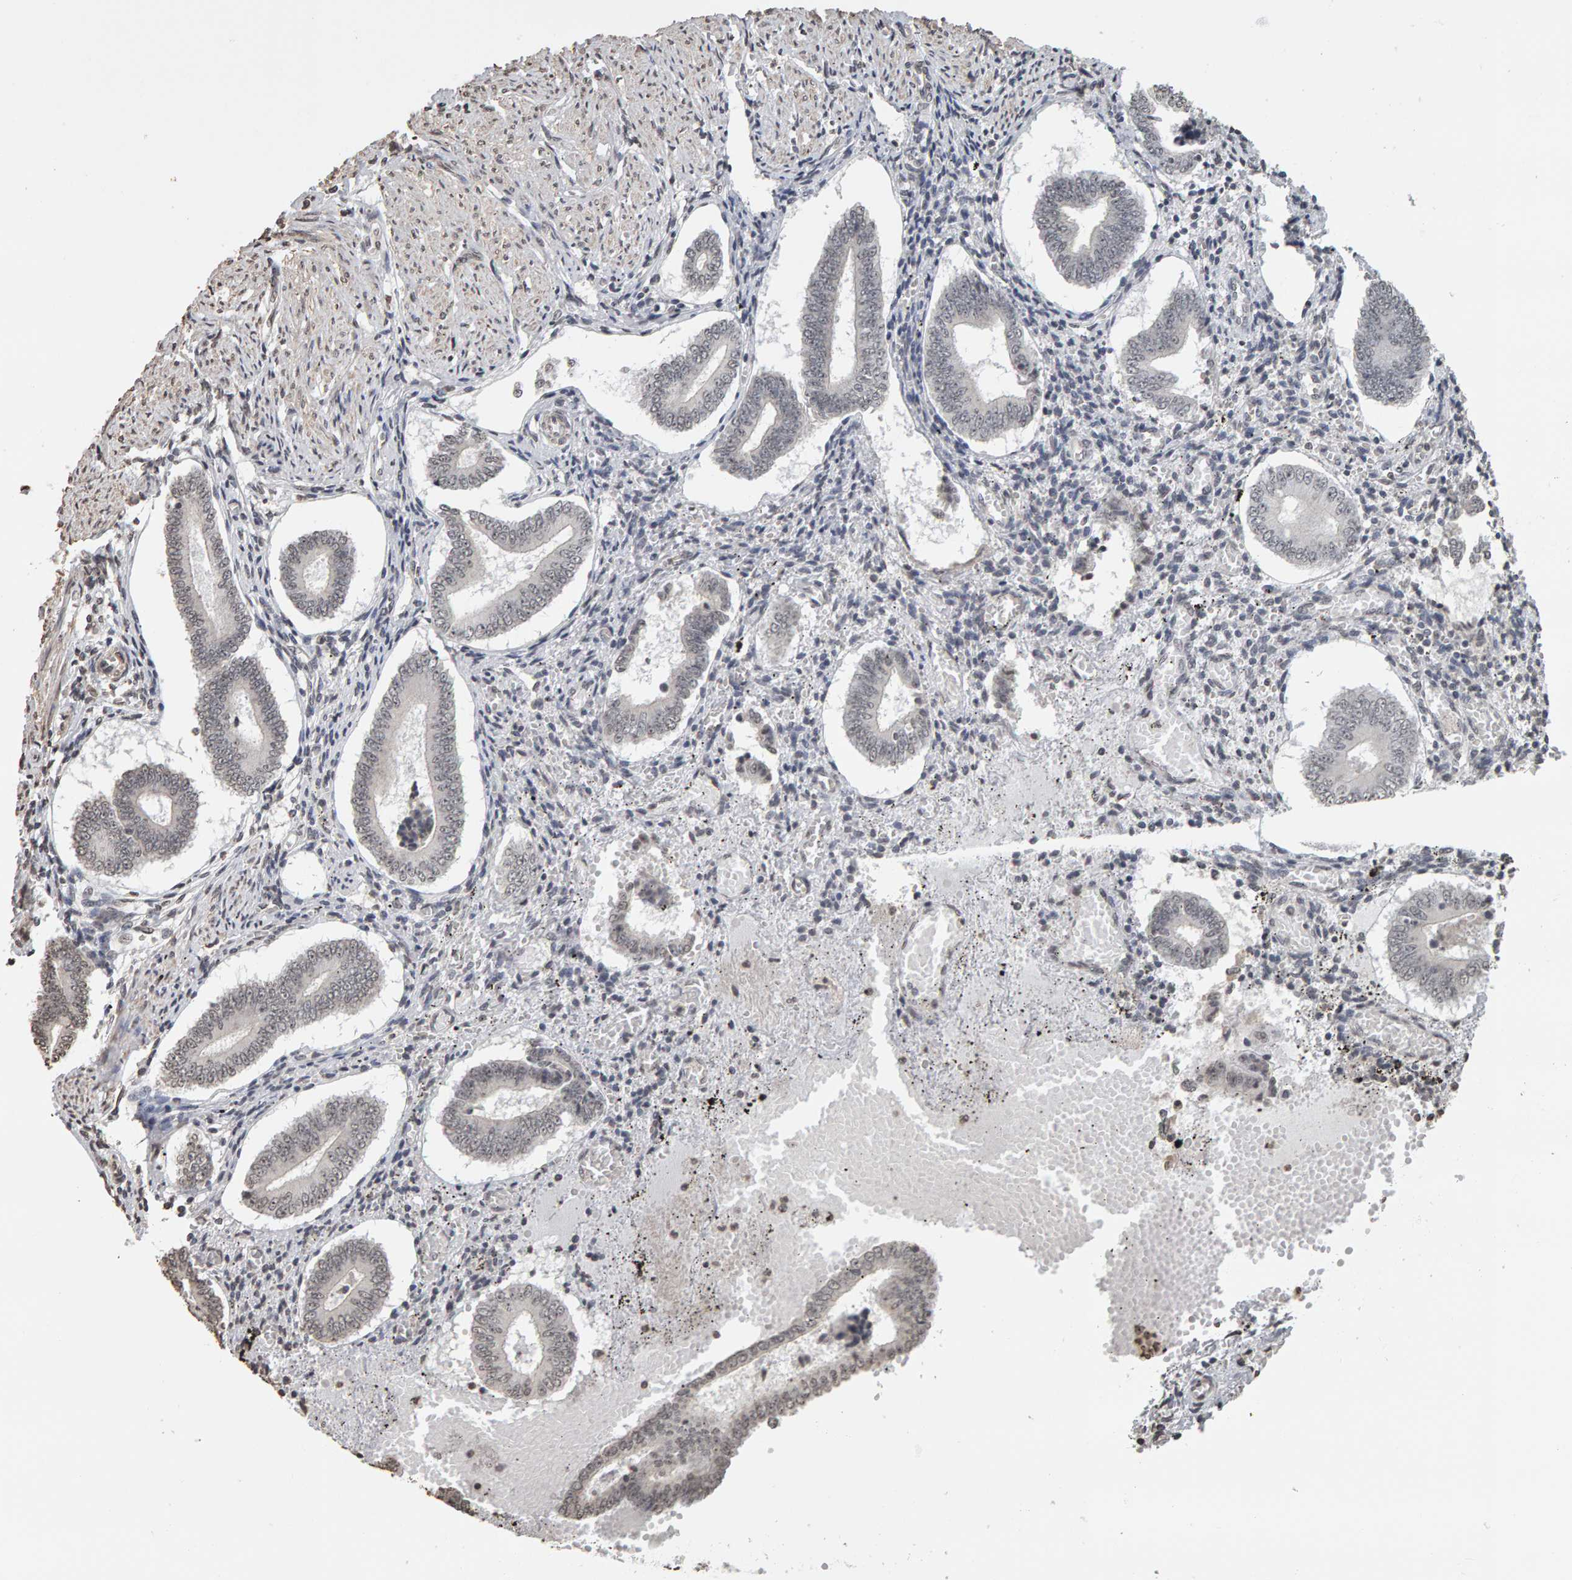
{"staining": {"intensity": "negative", "quantity": "none", "location": "none"}, "tissue": "endometrium", "cell_type": "Cells in endometrial stroma", "image_type": "normal", "snomed": [{"axis": "morphology", "description": "Normal tissue, NOS"}, {"axis": "topography", "description": "Endometrium"}], "caption": "IHC micrograph of benign endometrium: endometrium stained with DAB exhibits no significant protein expression in cells in endometrial stroma. Brightfield microscopy of IHC stained with DAB (3,3'-diaminobenzidine) (brown) and hematoxylin (blue), captured at high magnification.", "gene": "AFF4", "patient": {"sex": "female", "age": 42}}